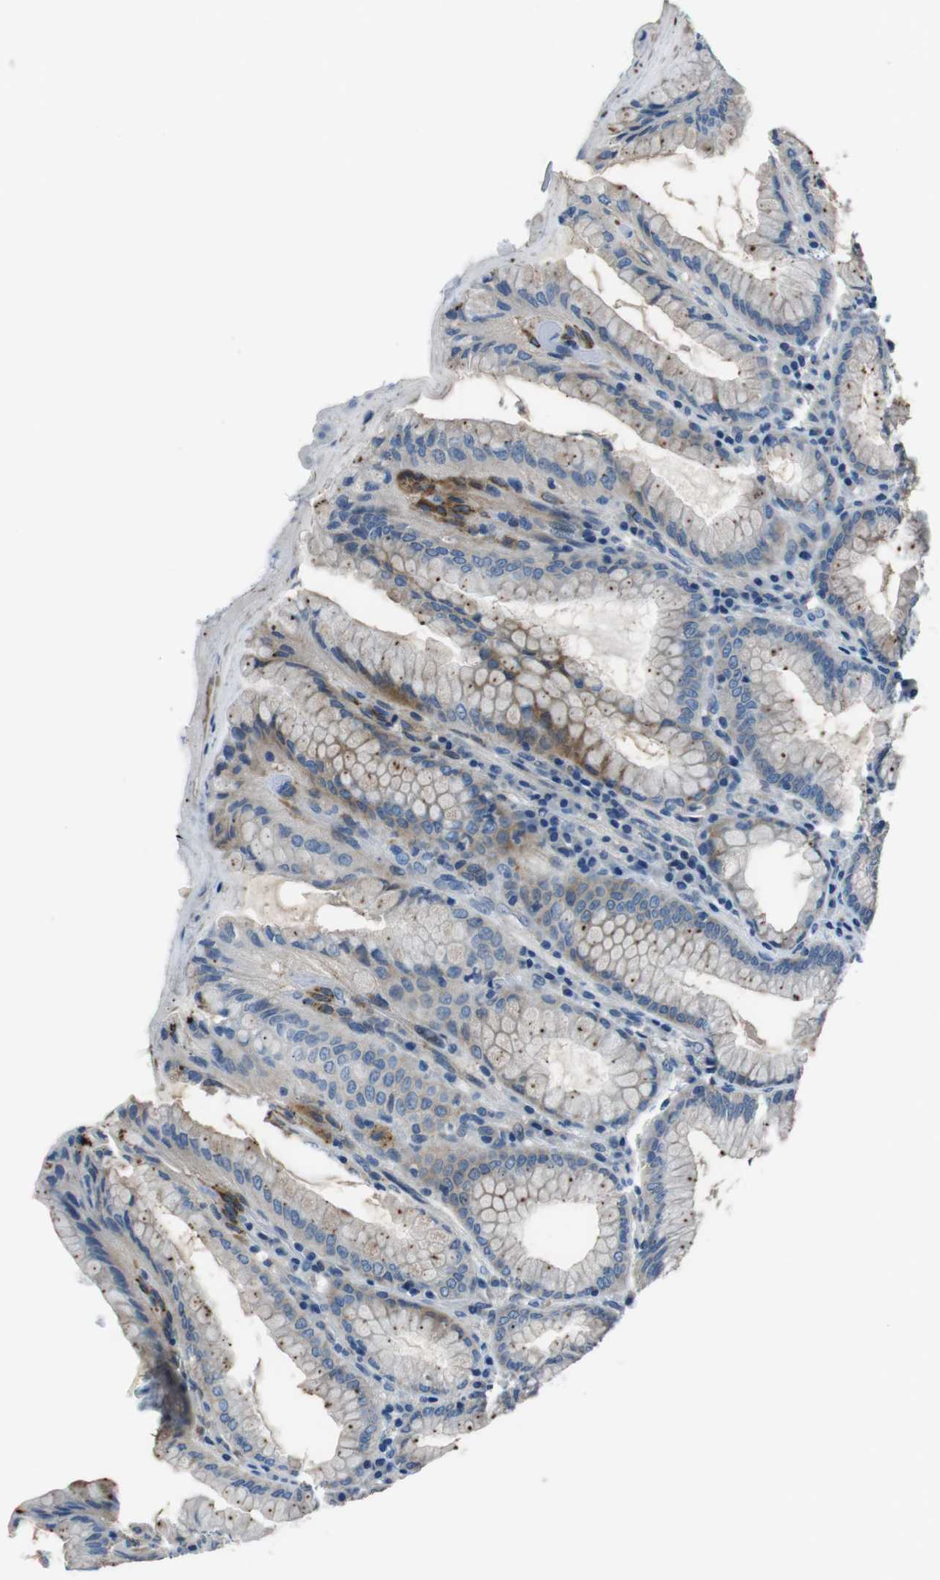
{"staining": {"intensity": "moderate", "quantity": "<25%", "location": "cytoplasmic/membranous"}, "tissue": "stomach", "cell_type": "Glandular cells", "image_type": "normal", "snomed": [{"axis": "morphology", "description": "Normal tissue, NOS"}, {"axis": "topography", "description": "Stomach, lower"}], "caption": "A brown stain labels moderate cytoplasmic/membranous positivity of a protein in glandular cells of unremarkable stomach. Using DAB (3,3'-diaminobenzidine) (brown) and hematoxylin (blue) stains, captured at high magnification using brightfield microscopy.", "gene": "TULP3", "patient": {"sex": "female", "age": 76}}